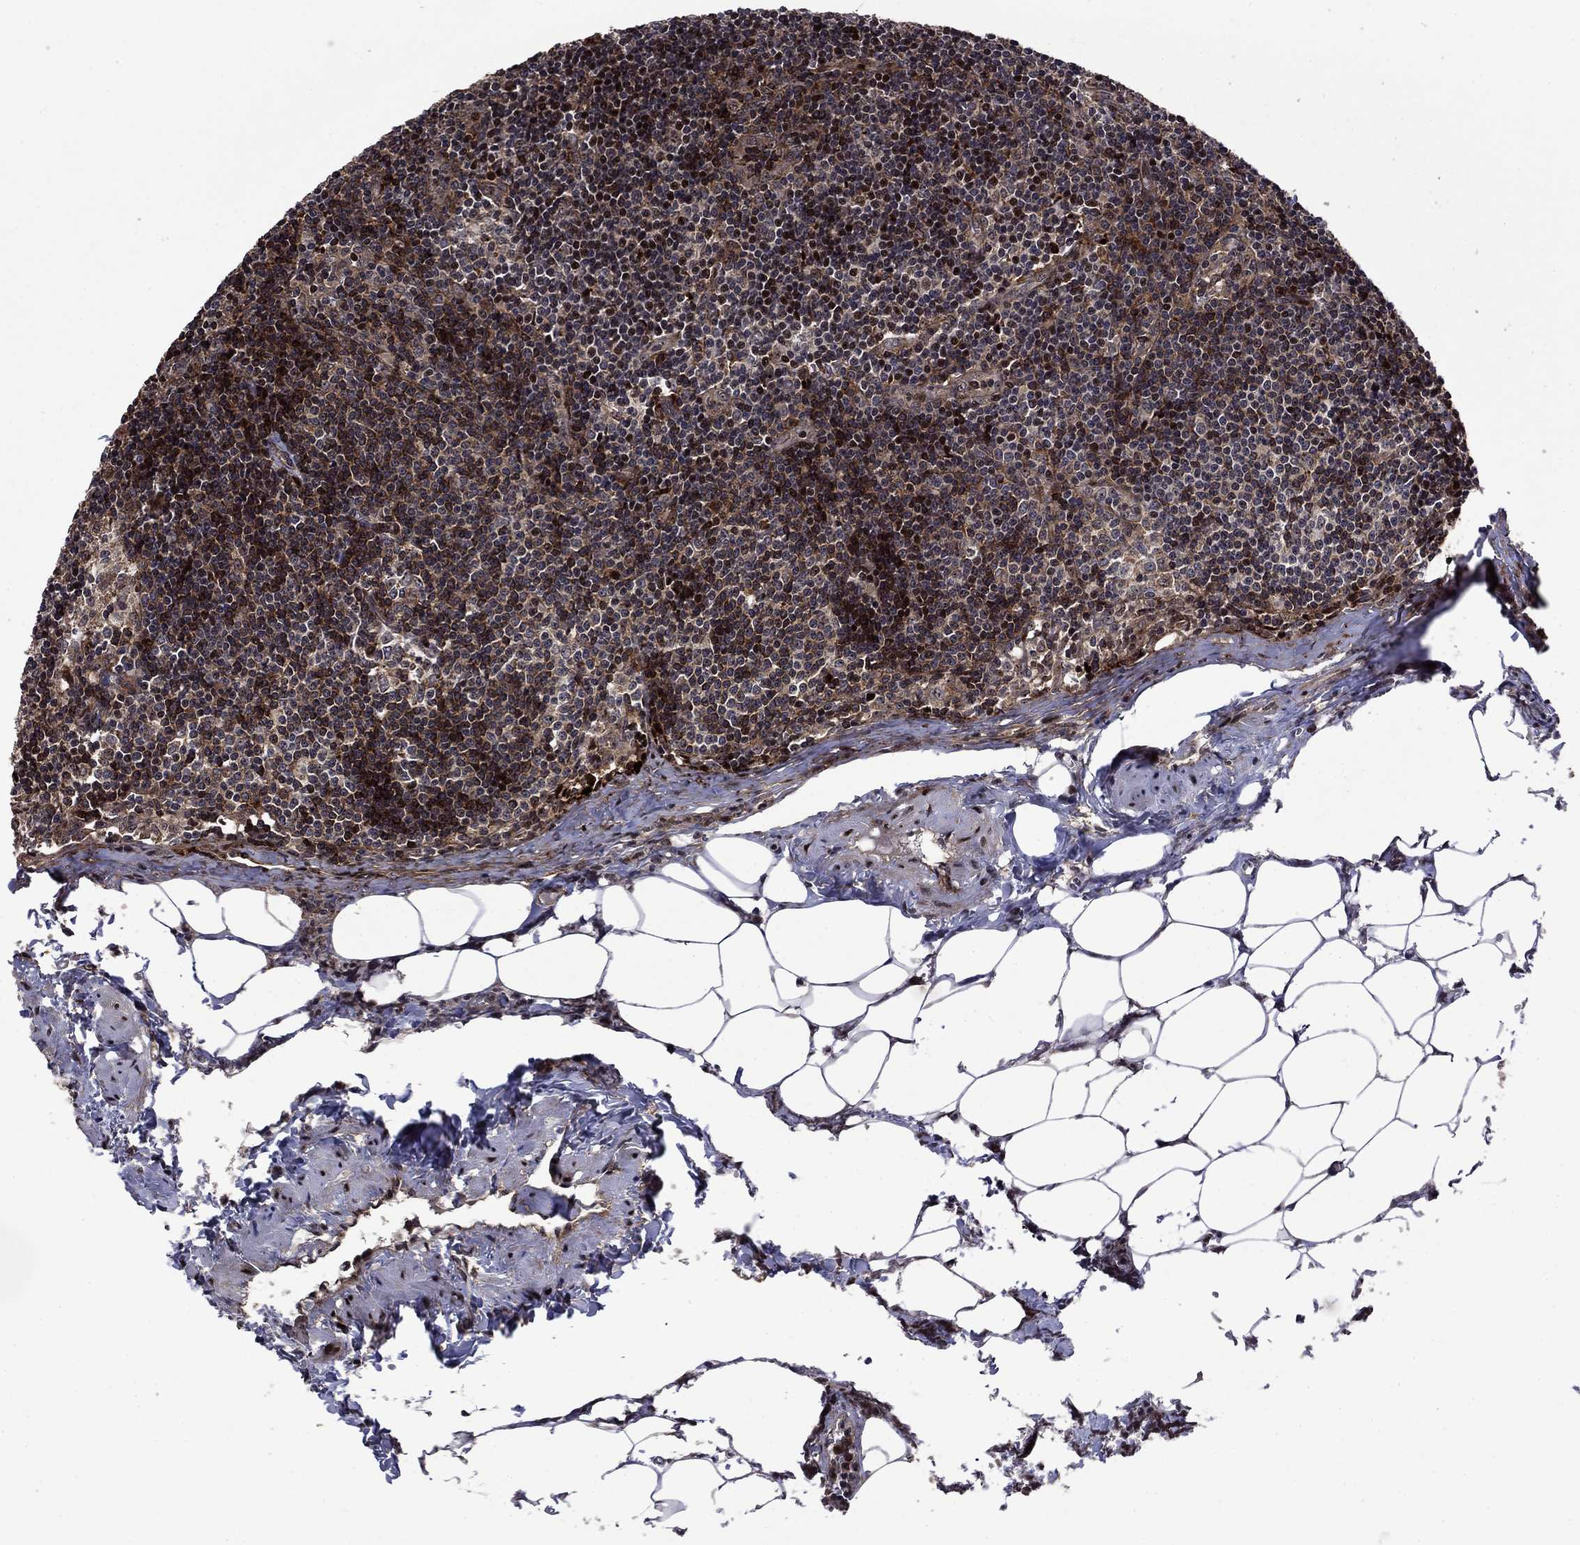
{"staining": {"intensity": "strong", "quantity": "25%-75%", "location": "cytoplasmic/membranous,nuclear"}, "tissue": "lymph node", "cell_type": "Non-germinal center cells", "image_type": "normal", "snomed": [{"axis": "morphology", "description": "Normal tissue, NOS"}, {"axis": "topography", "description": "Lymph node"}], "caption": "Protein staining of benign lymph node exhibits strong cytoplasmic/membranous,nuclear positivity in about 25%-75% of non-germinal center cells. Nuclei are stained in blue.", "gene": "AGTPBP1", "patient": {"sex": "female", "age": 51}}